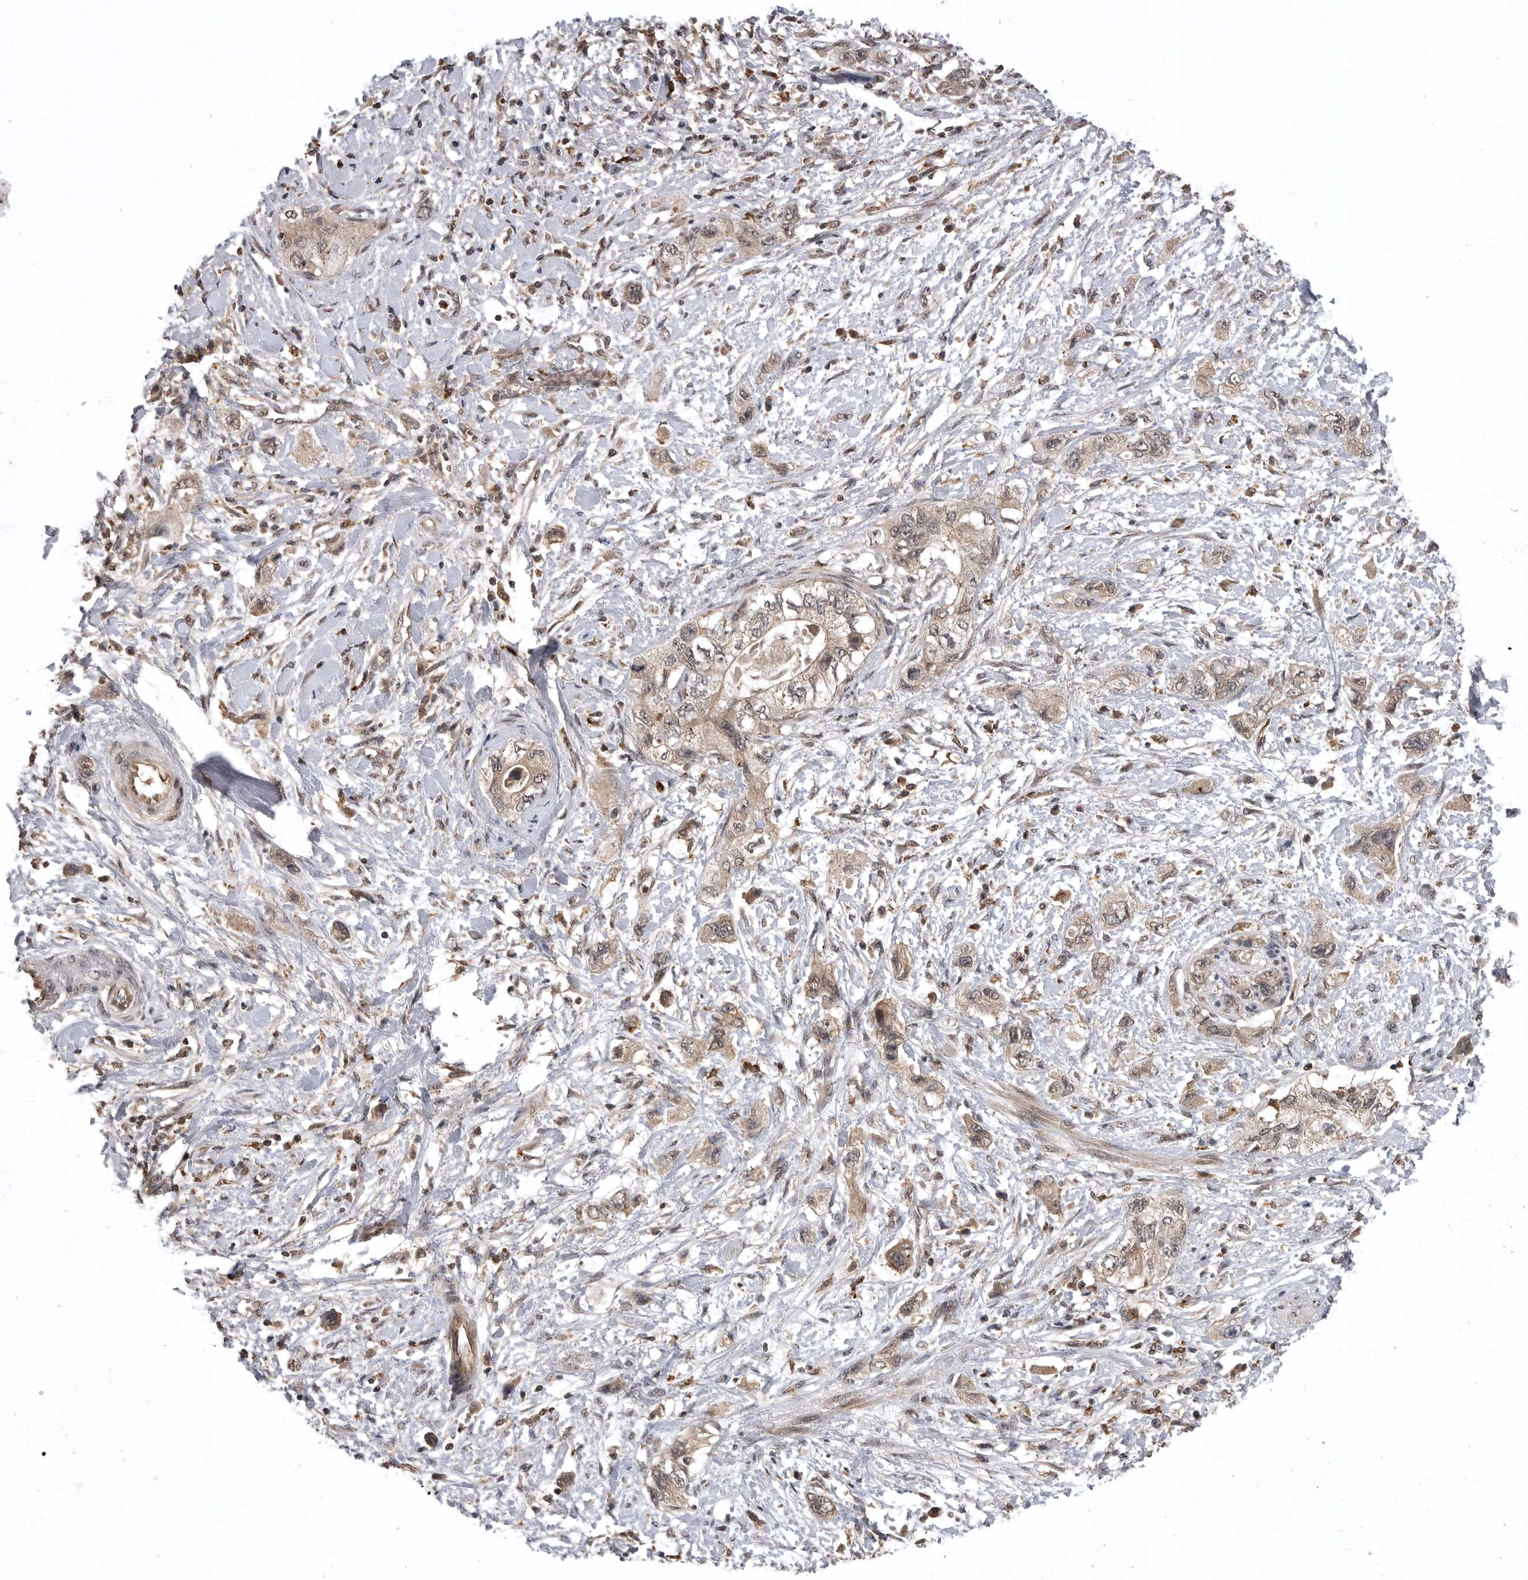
{"staining": {"intensity": "weak", "quantity": ">75%", "location": "cytoplasmic/membranous"}, "tissue": "pancreatic cancer", "cell_type": "Tumor cells", "image_type": "cancer", "snomed": [{"axis": "morphology", "description": "Adenocarcinoma, NOS"}, {"axis": "topography", "description": "Pancreas"}], "caption": "The histopathology image exhibits immunohistochemical staining of pancreatic cancer (adenocarcinoma). There is weak cytoplasmic/membranous positivity is present in approximately >75% of tumor cells. The staining was performed using DAB (3,3'-diaminobenzidine), with brown indicating positive protein expression. Nuclei are stained blue with hematoxylin.", "gene": "AOAH", "patient": {"sex": "female", "age": 73}}